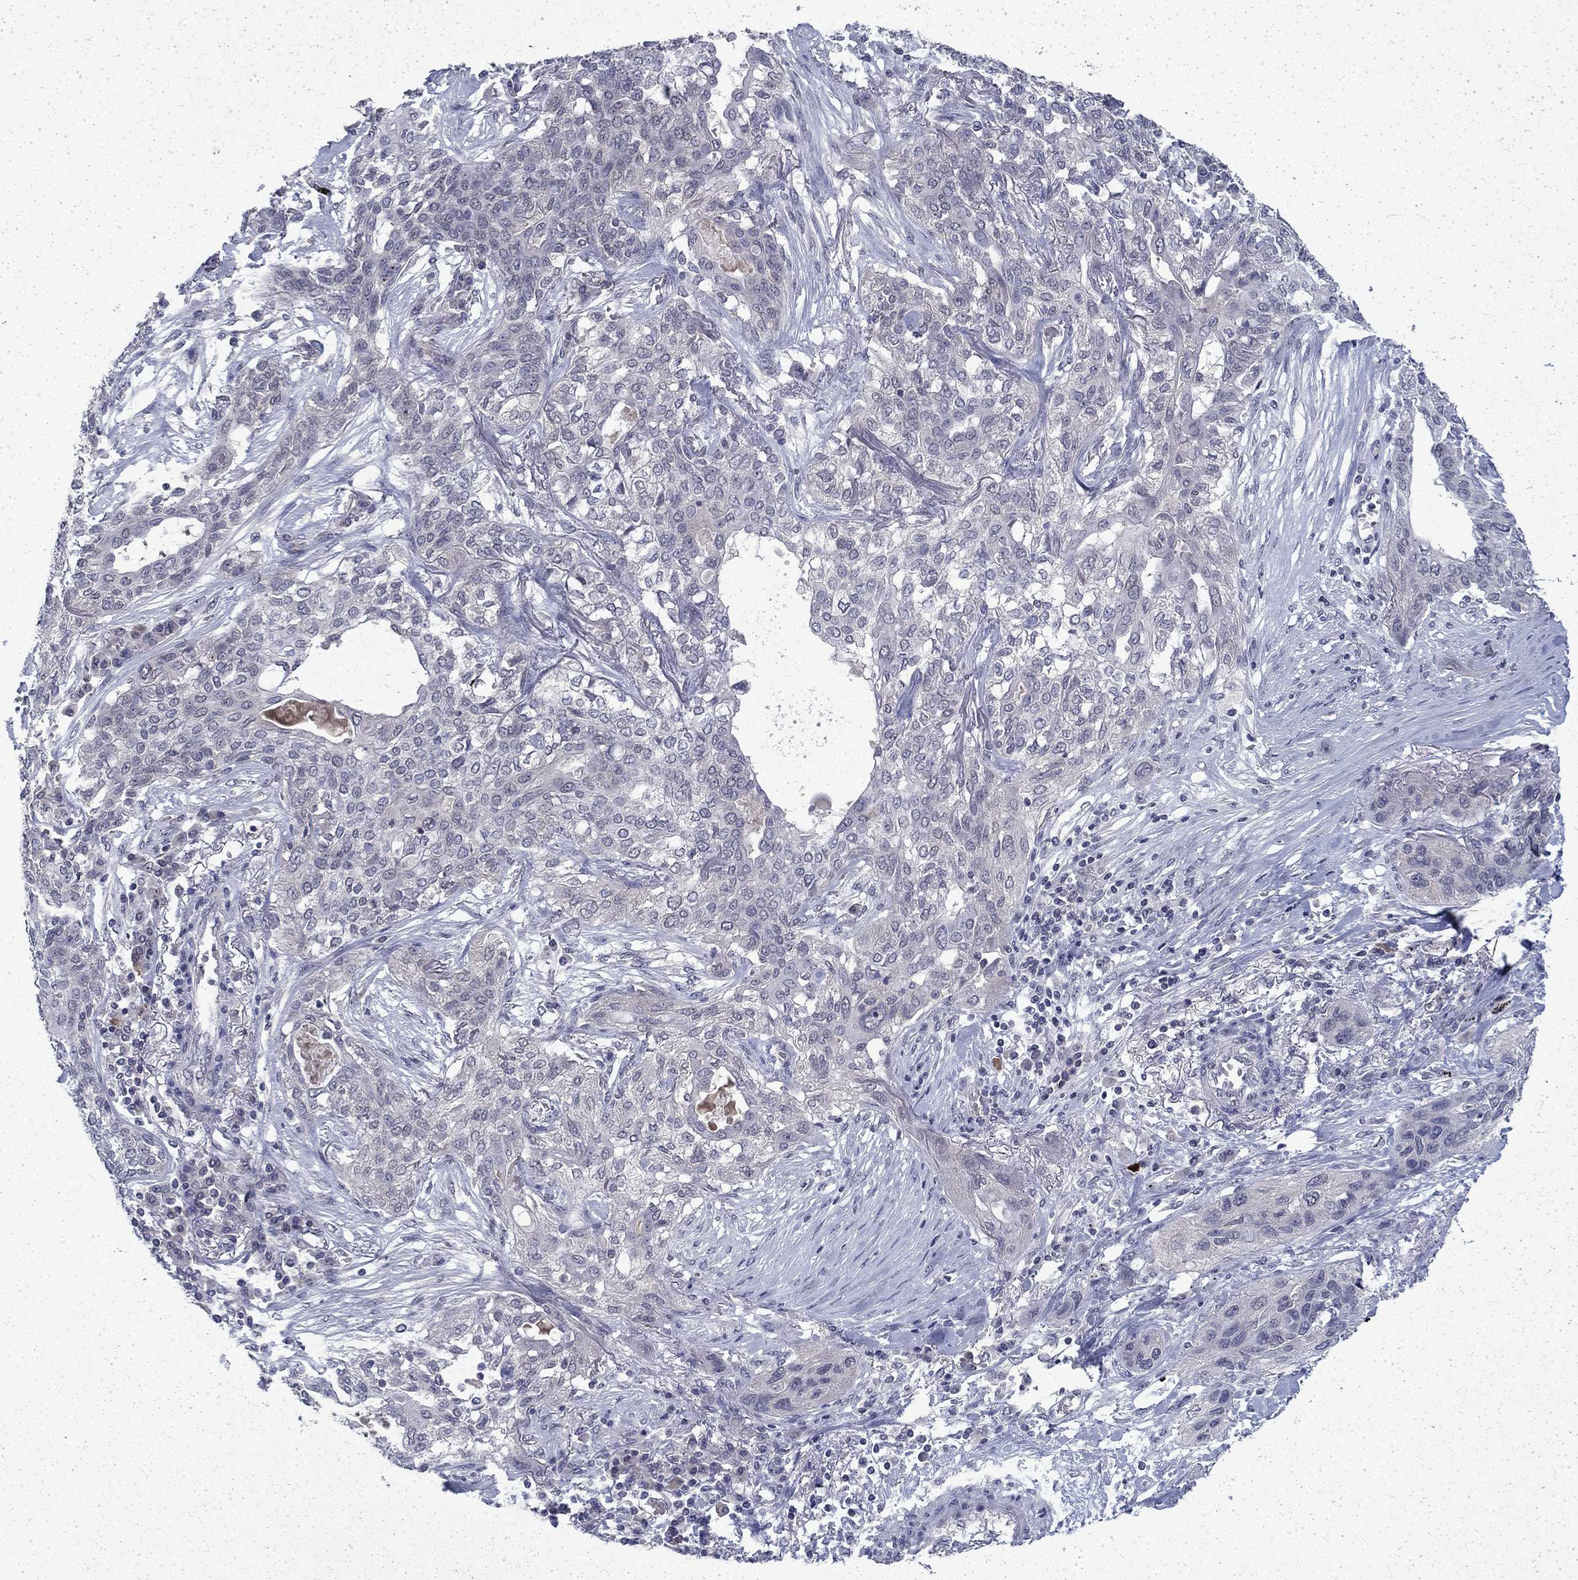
{"staining": {"intensity": "negative", "quantity": "none", "location": "none"}, "tissue": "lung cancer", "cell_type": "Tumor cells", "image_type": "cancer", "snomed": [{"axis": "morphology", "description": "Squamous cell carcinoma, NOS"}, {"axis": "topography", "description": "Lung"}], "caption": "Histopathology image shows no significant protein expression in tumor cells of squamous cell carcinoma (lung).", "gene": "CHAT", "patient": {"sex": "female", "age": 70}}